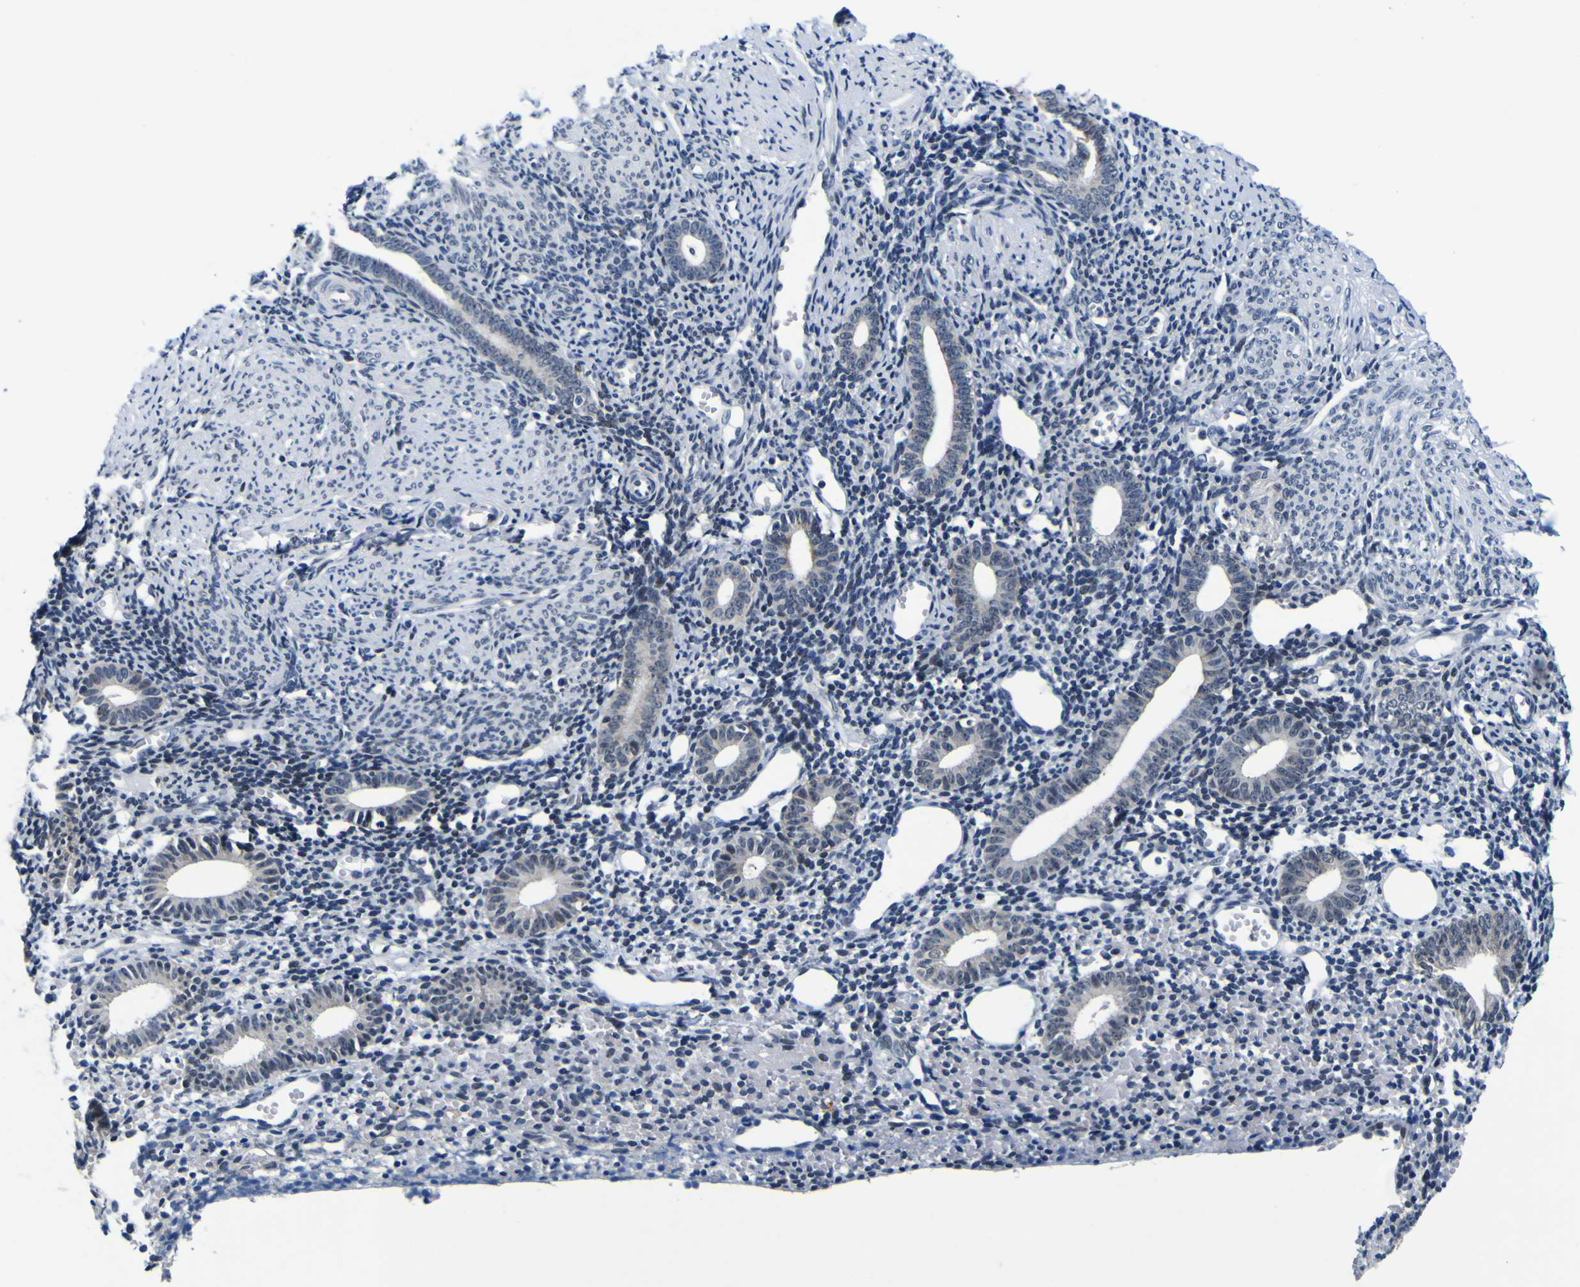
{"staining": {"intensity": "negative", "quantity": "none", "location": "none"}, "tissue": "endometrium", "cell_type": "Cells in endometrial stroma", "image_type": "normal", "snomed": [{"axis": "morphology", "description": "Normal tissue, NOS"}, {"axis": "topography", "description": "Endometrium"}], "caption": "Immunohistochemistry (IHC) micrograph of benign human endometrium stained for a protein (brown), which exhibits no staining in cells in endometrial stroma.", "gene": "CUL4B", "patient": {"sex": "female", "age": 50}}